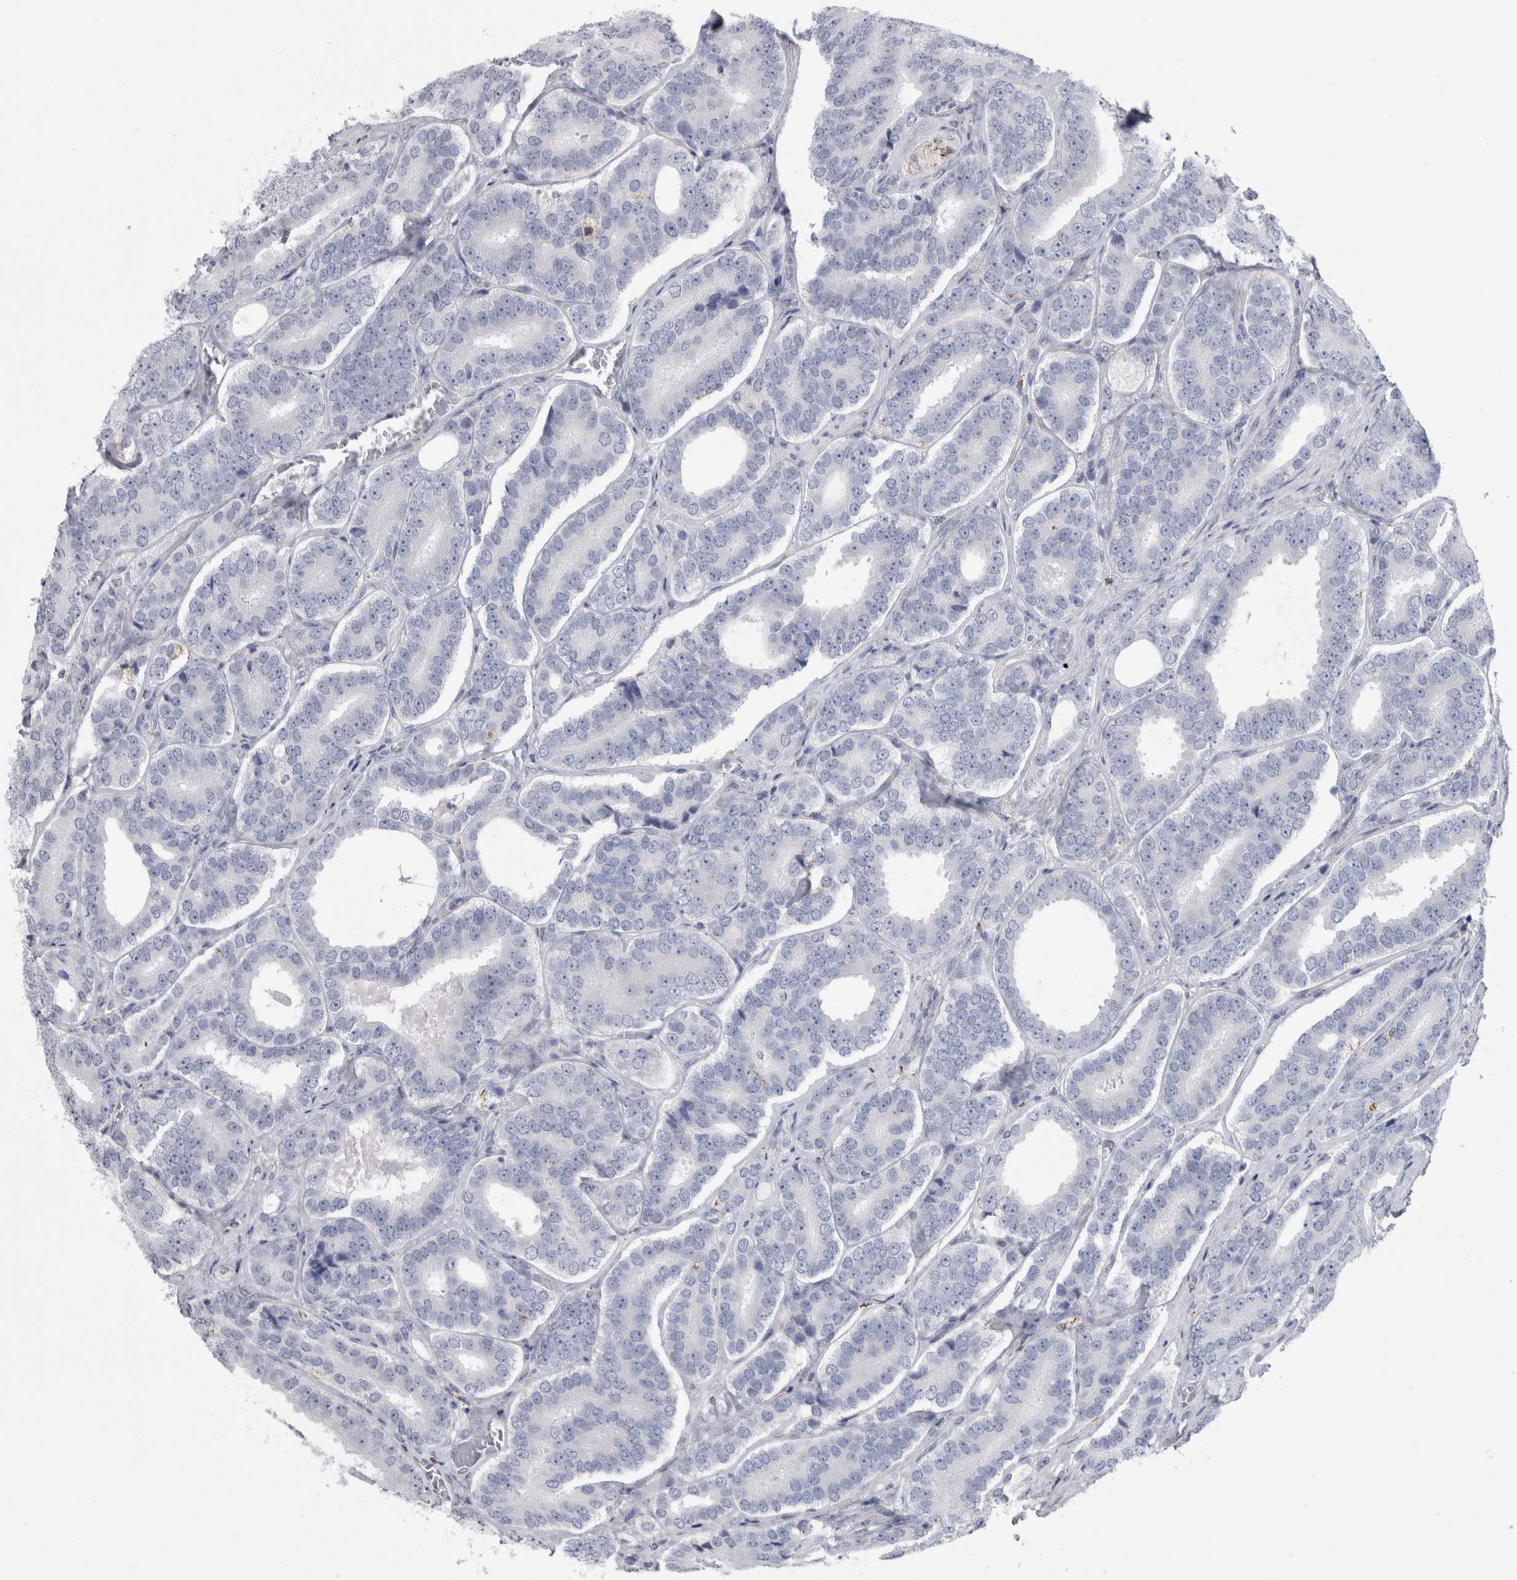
{"staining": {"intensity": "negative", "quantity": "none", "location": "none"}, "tissue": "prostate cancer", "cell_type": "Tumor cells", "image_type": "cancer", "snomed": [{"axis": "morphology", "description": "Adenocarcinoma, High grade"}, {"axis": "topography", "description": "Prostate"}], "caption": "DAB (3,3'-diaminobenzidine) immunohistochemical staining of prostate adenocarcinoma (high-grade) shows no significant staining in tumor cells.", "gene": "GATM", "patient": {"sex": "male", "age": 56}}